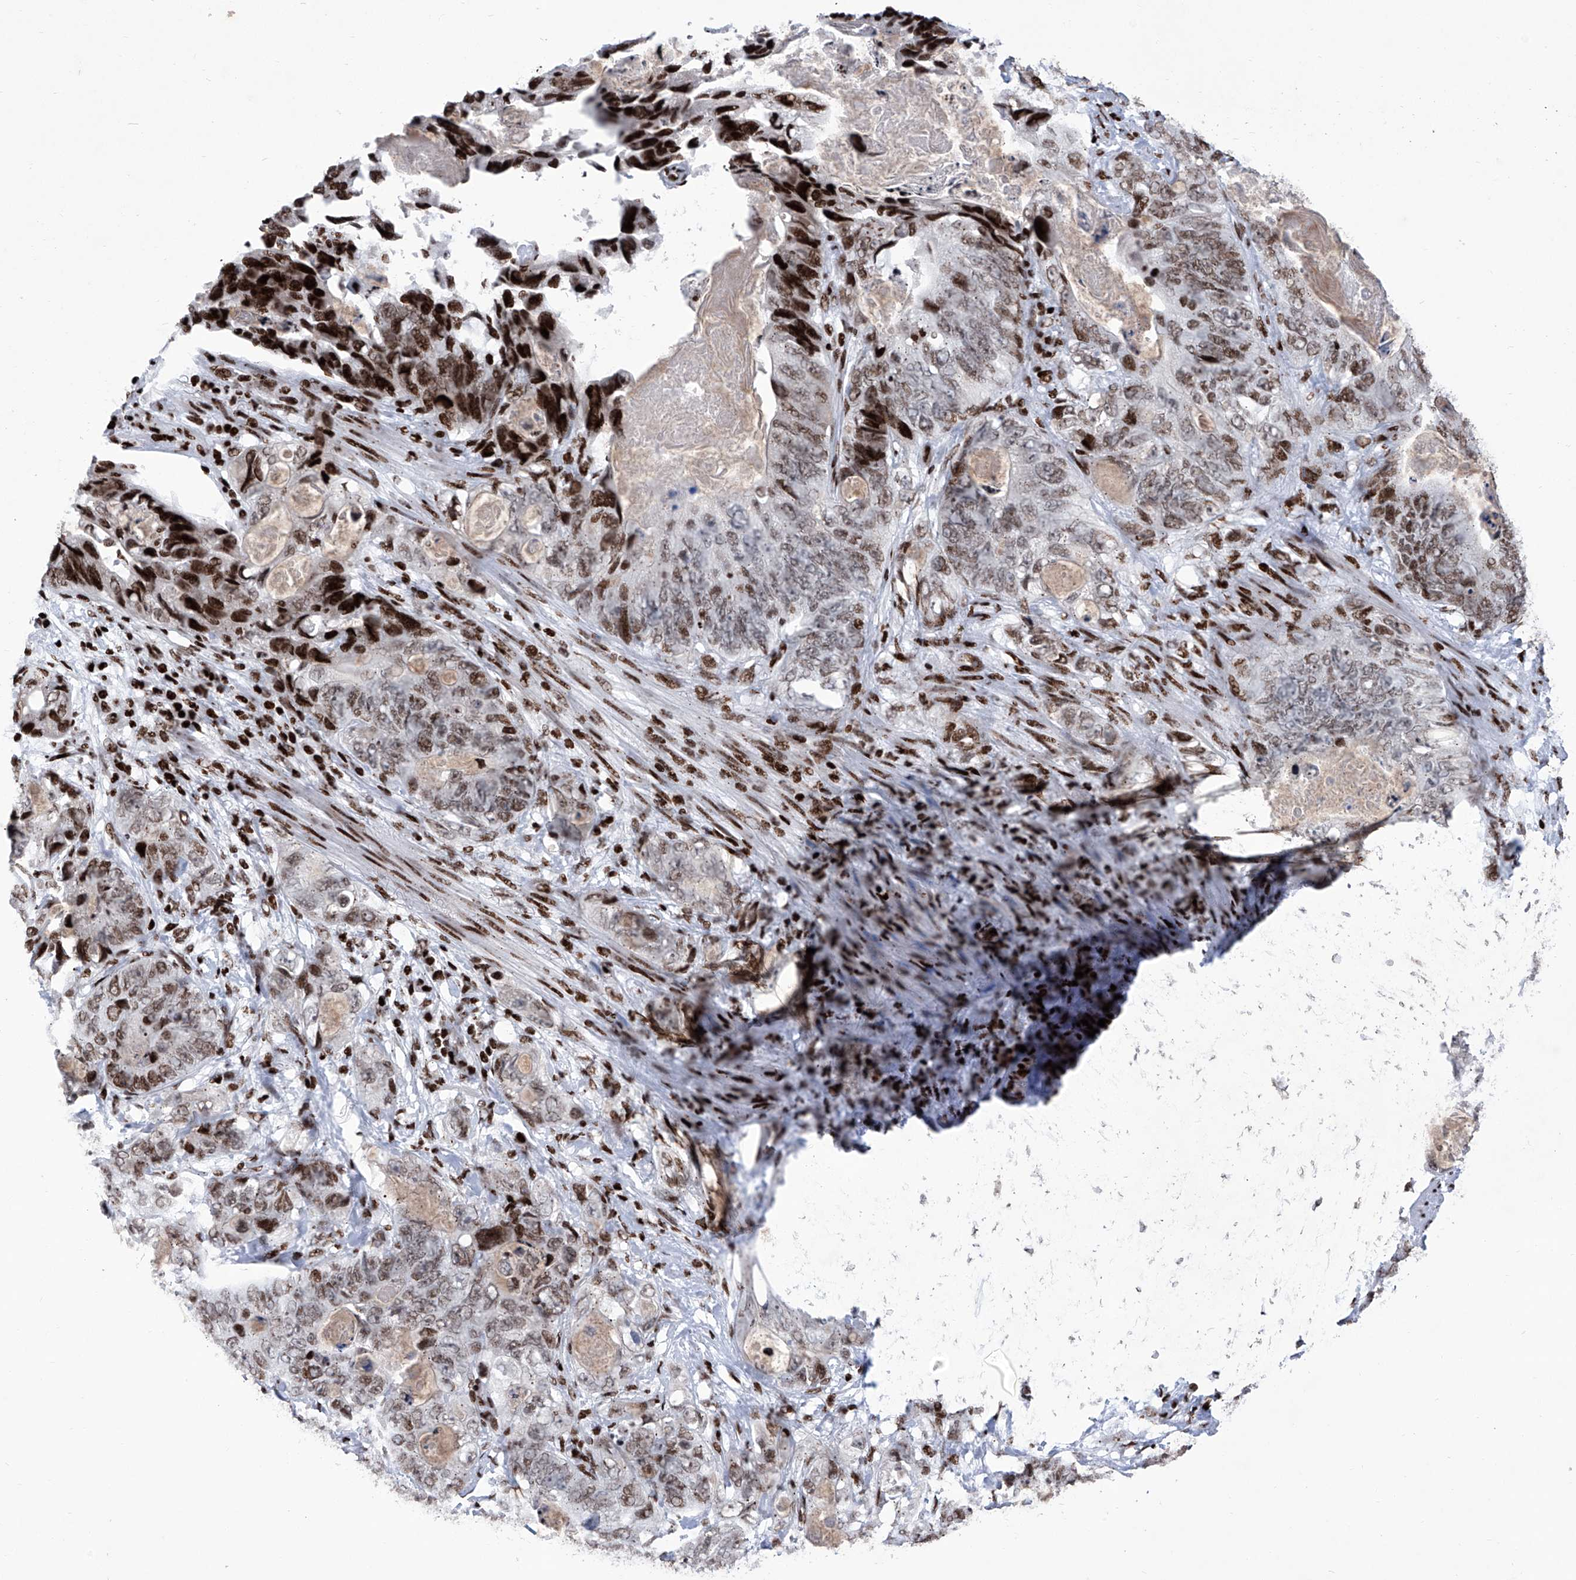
{"staining": {"intensity": "moderate", "quantity": ">75%", "location": "nuclear"}, "tissue": "stomach cancer", "cell_type": "Tumor cells", "image_type": "cancer", "snomed": [{"axis": "morphology", "description": "Normal tissue, NOS"}, {"axis": "morphology", "description": "Adenocarcinoma, NOS"}, {"axis": "topography", "description": "Stomach"}], "caption": "Immunohistochemical staining of stomach adenocarcinoma reveals moderate nuclear protein staining in about >75% of tumor cells.", "gene": "HEY2", "patient": {"sex": "female", "age": 89}}